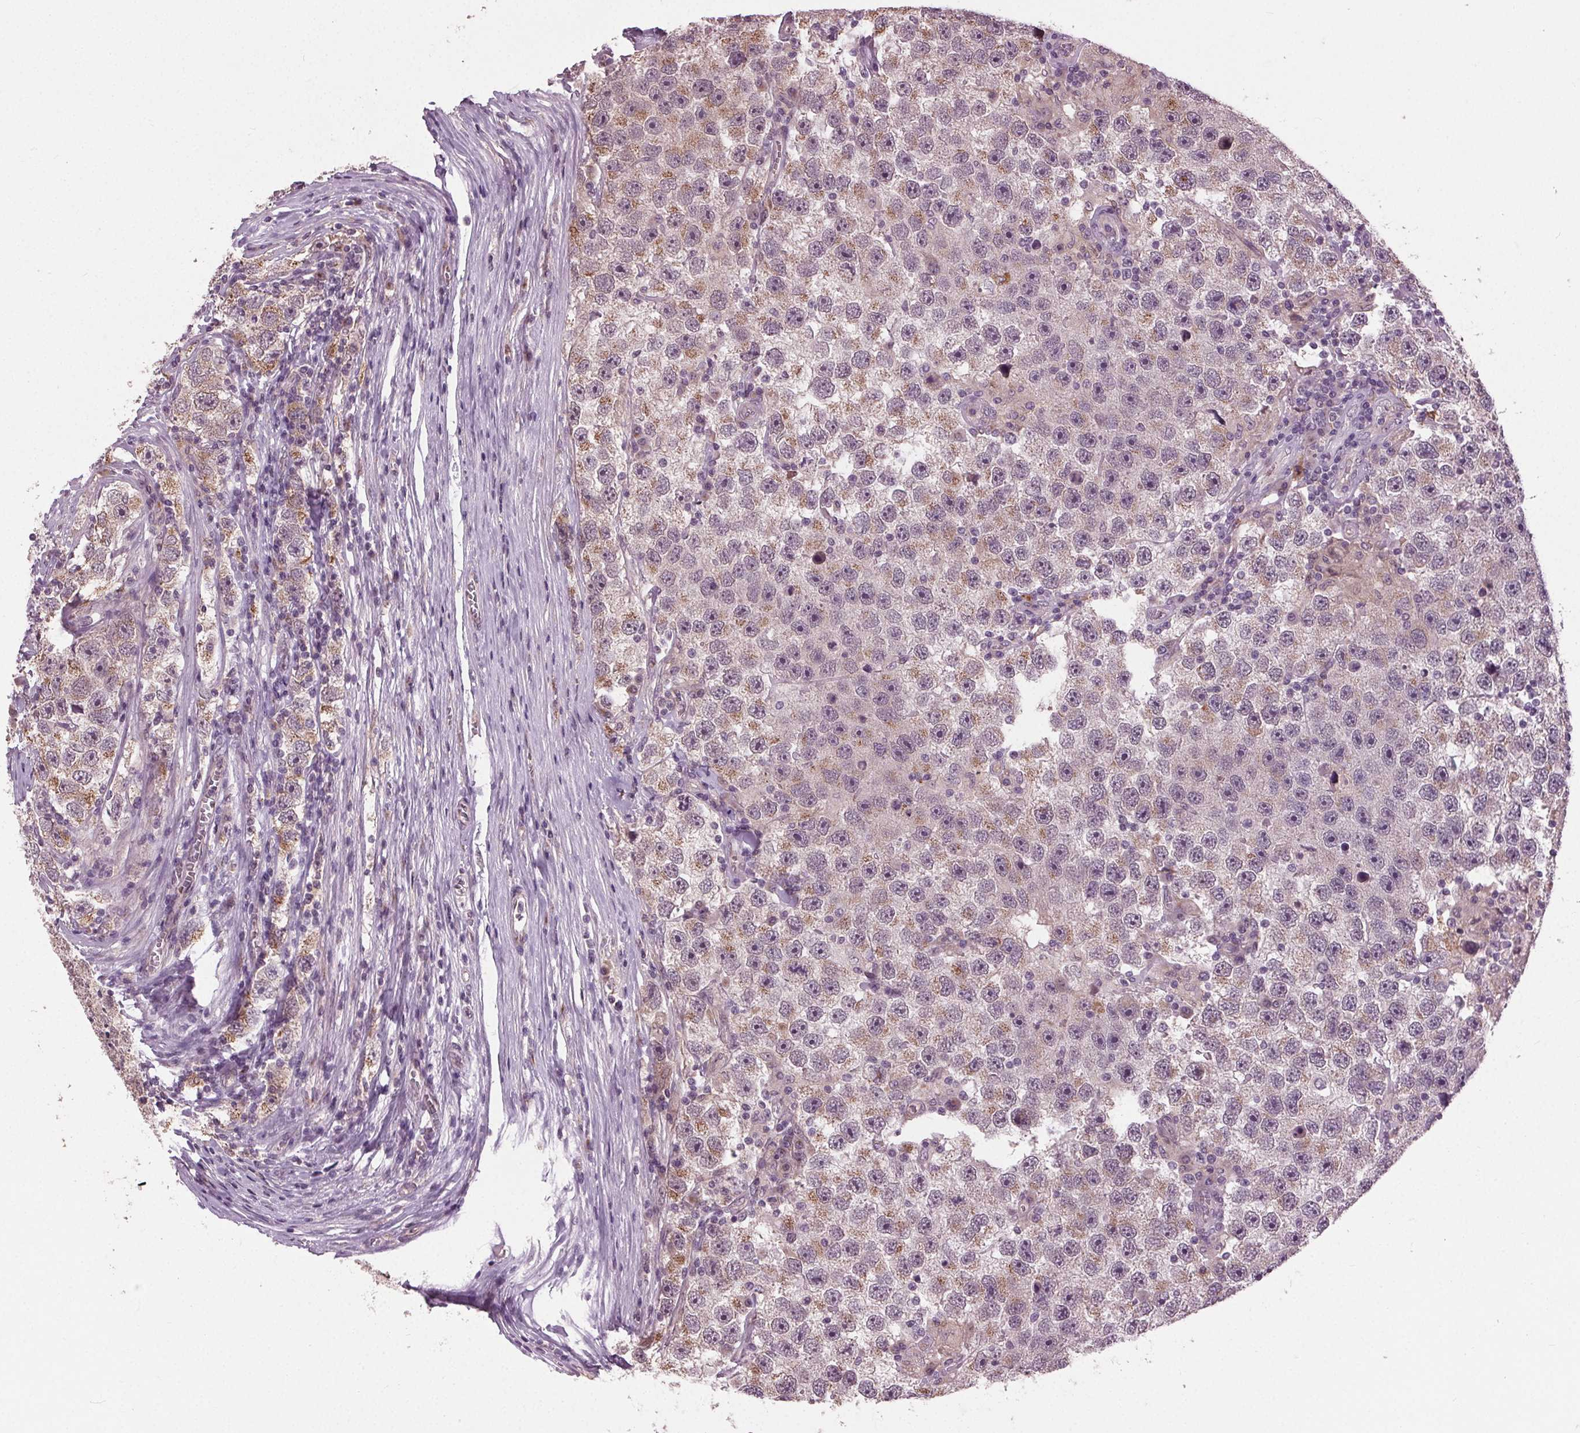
{"staining": {"intensity": "weak", "quantity": ">75%", "location": "cytoplasmic/membranous"}, "tissue": "testis cancer", "cell_type": "Tumor cells", "image_type": "cancer", "snomed": [{"axis": "morphology", "description": "Seminoma, NOS"}, {"axis": "topography", "description": "Testis"}], "caption": "DAB (3,3'-diaminobenzidine) immunohistochemical staining of testis cancer exhibits weak cytoplasmic/membranous protein expression in about >75% of tumor cells.", "gene": "BSDC1", "patient": {"sex": "male", "age": 26}}